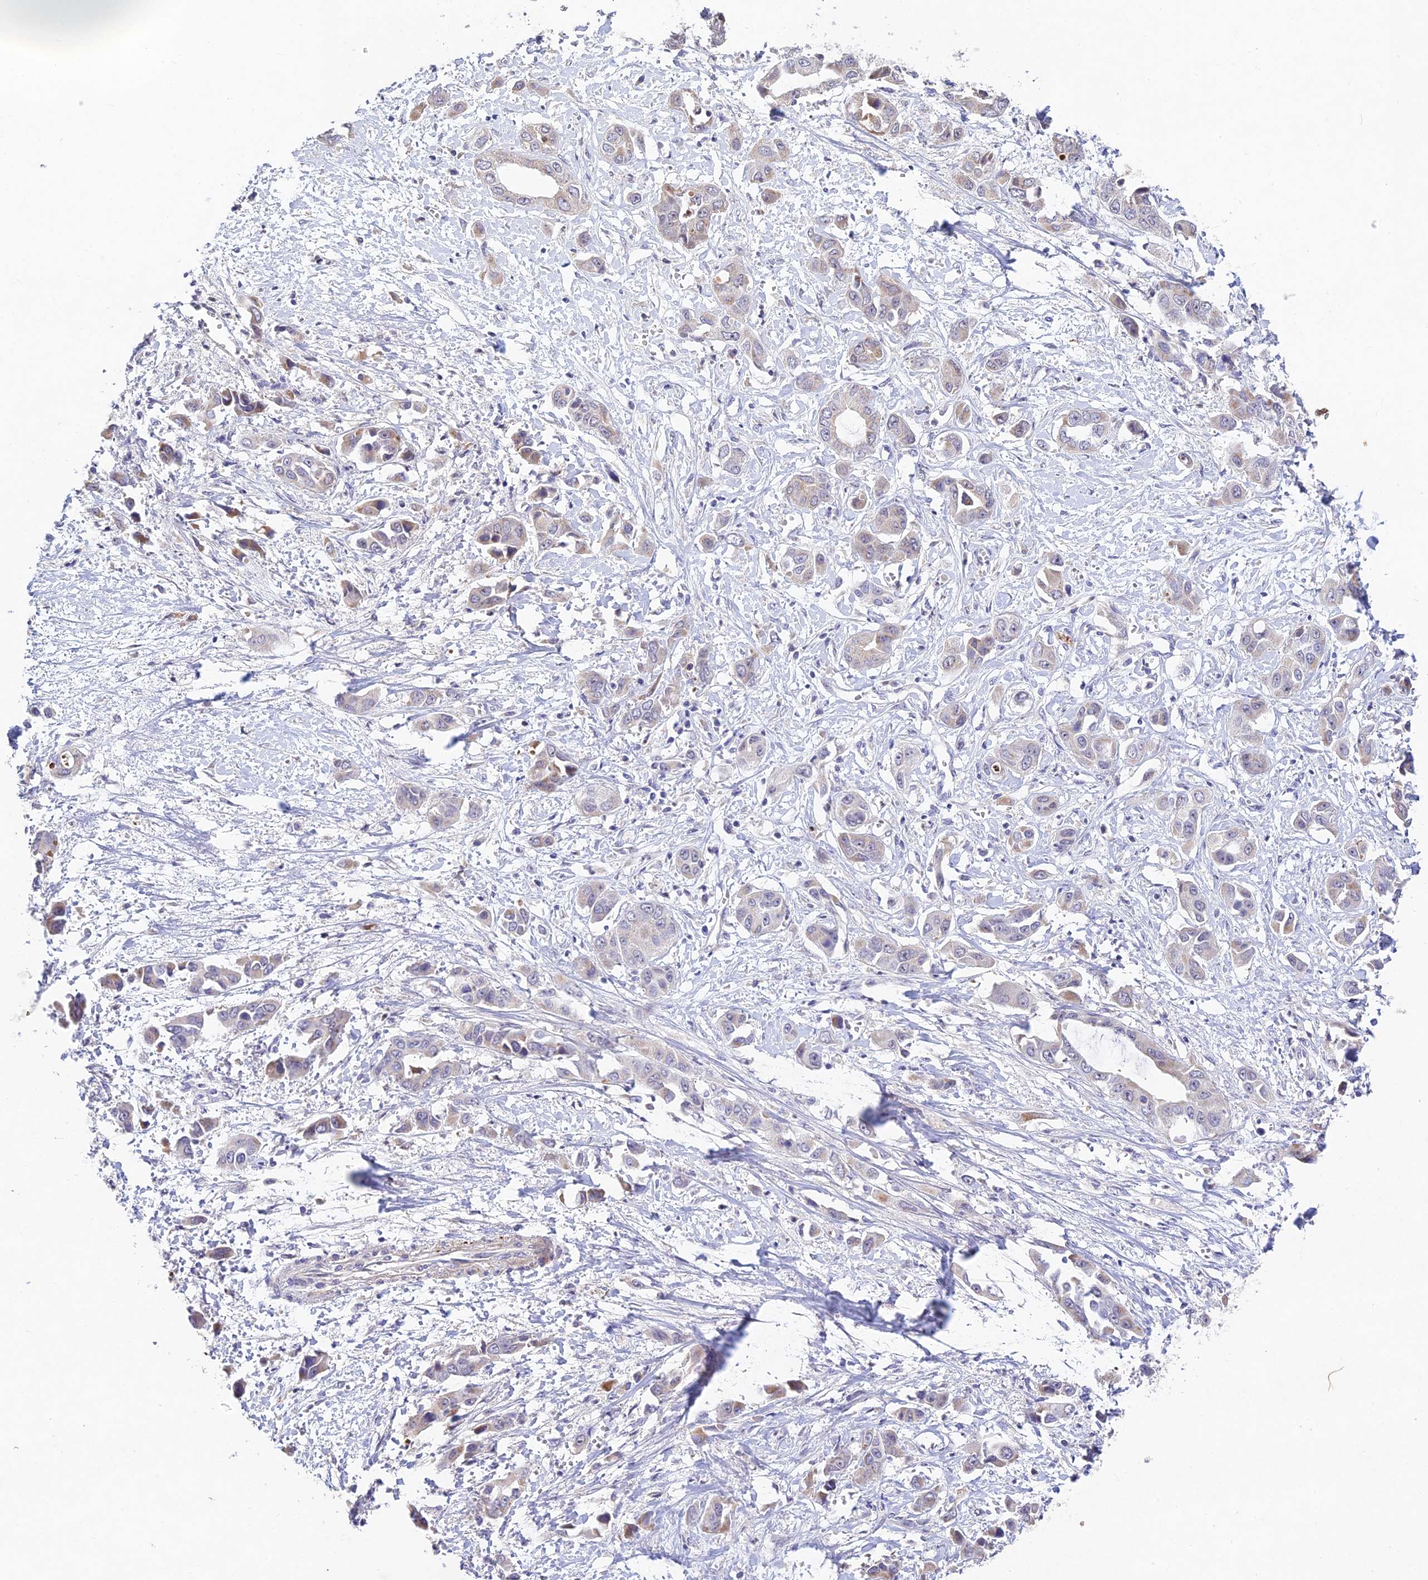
{"staining": {"intensity": "negative", "quantity": "none", "location": "none"}, "tissue": "liver cancer", "cell_type": "Tumor cells", "image_type": "cancer", "snomed": [{"axis": "morphology", "description": "Cholangiocarcinoma"}, {"axis": "topography", "description": "Liver"}], "caption": "Immunohistochemical staining of human liver cancer reveals no significant staining in tumor cells.", "gene": "RAVER1", "patient": {"sex": "female", "age": 52}}